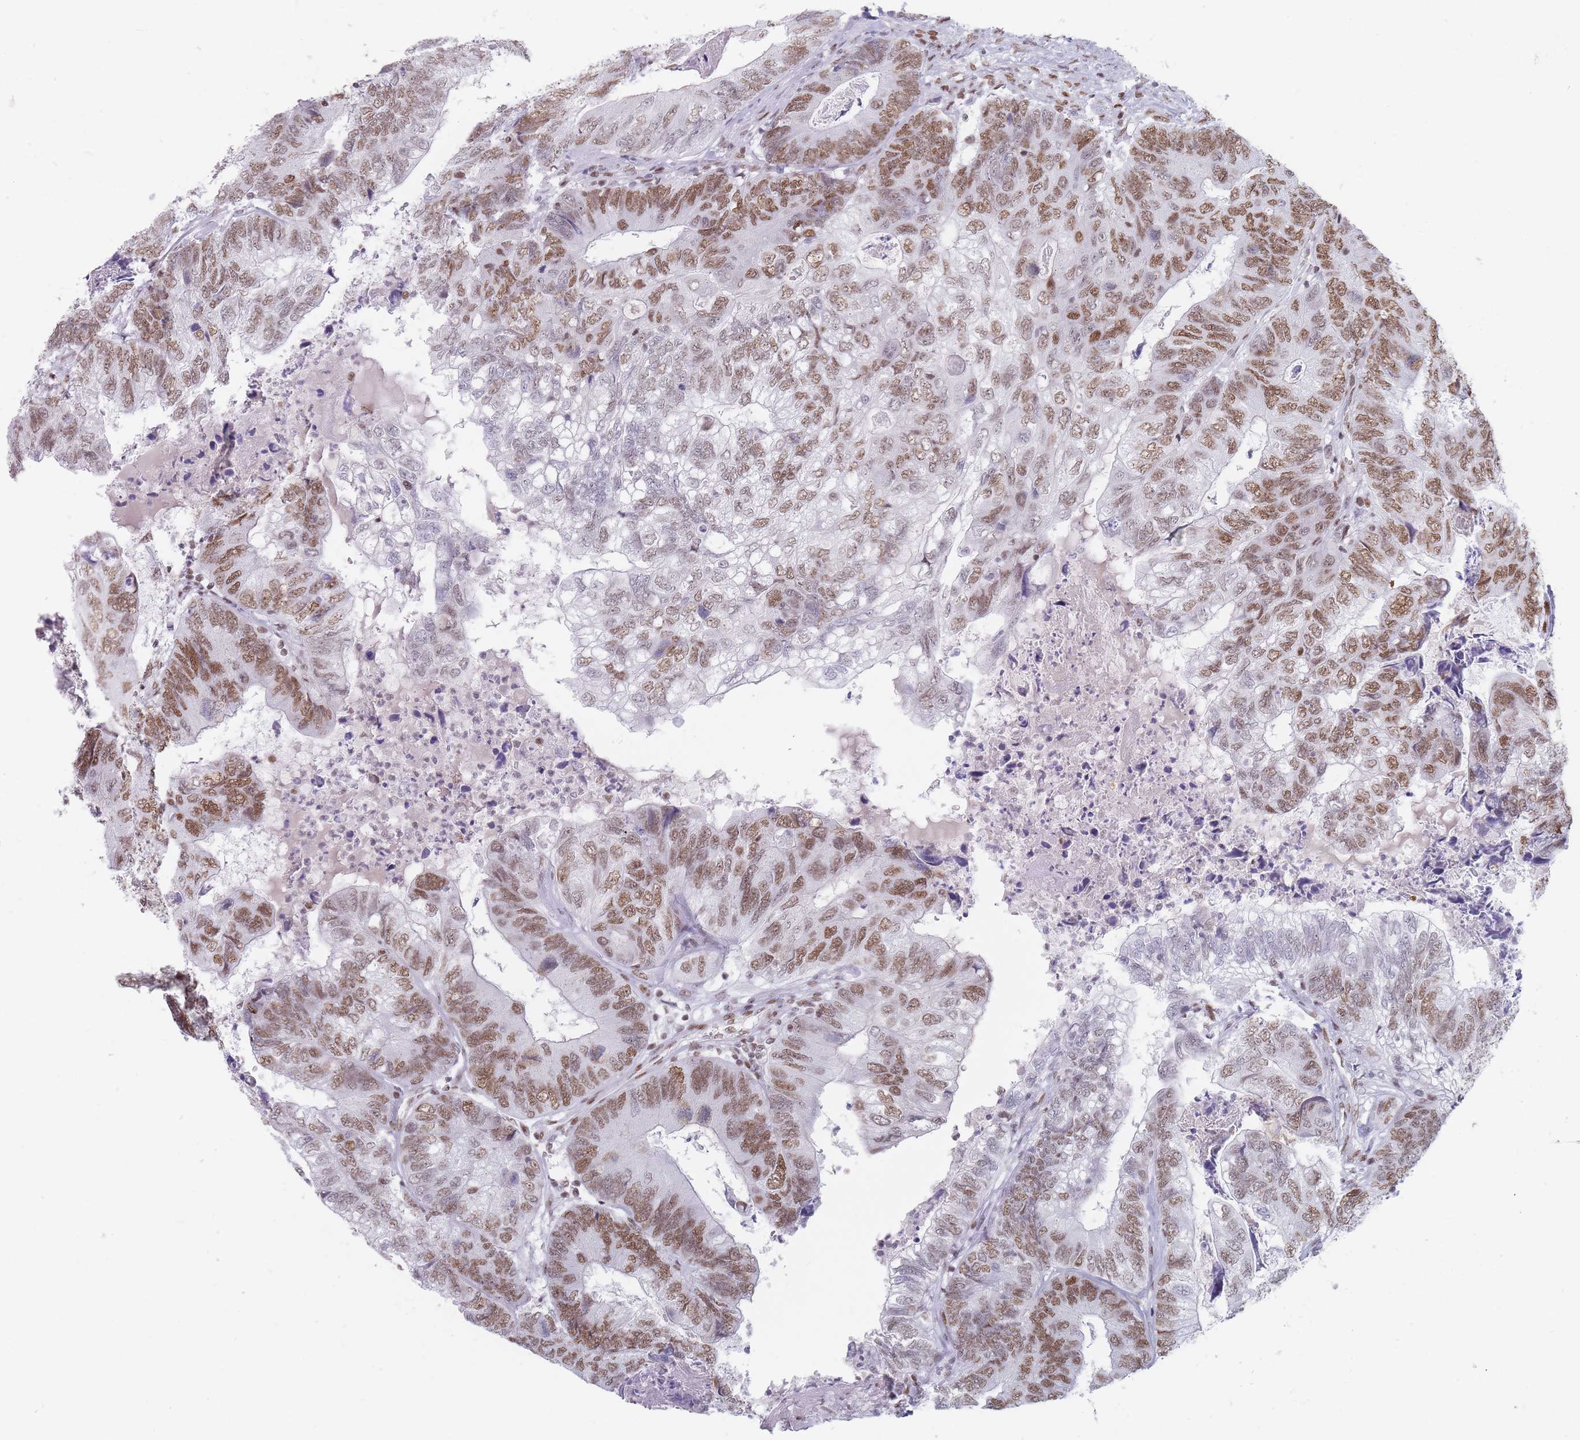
{"staining": {"intensity": "moderate", "quantity": ">75%", "location": "nuclear"}, "tissue": "colorectal cancer", "cell_type": "Tumor cells", "image_type": "cancer", "snomed": [{"axis": "morphology", "description": "Adenocarcinoma, NOS"}, {"axis": "topography", "description": "Colon"}], "caption": "Protein expression analysis of human colorectal adenocarcinoma reveals moderate nuclear staining in about >75% of tumor cells. Using DAB (brown) and hematoxylin (blue) stains, captured at high magnification using brightfield microscopy.", "gene": "SAFB2", "patient": {"sex": "female", "age": 67}}